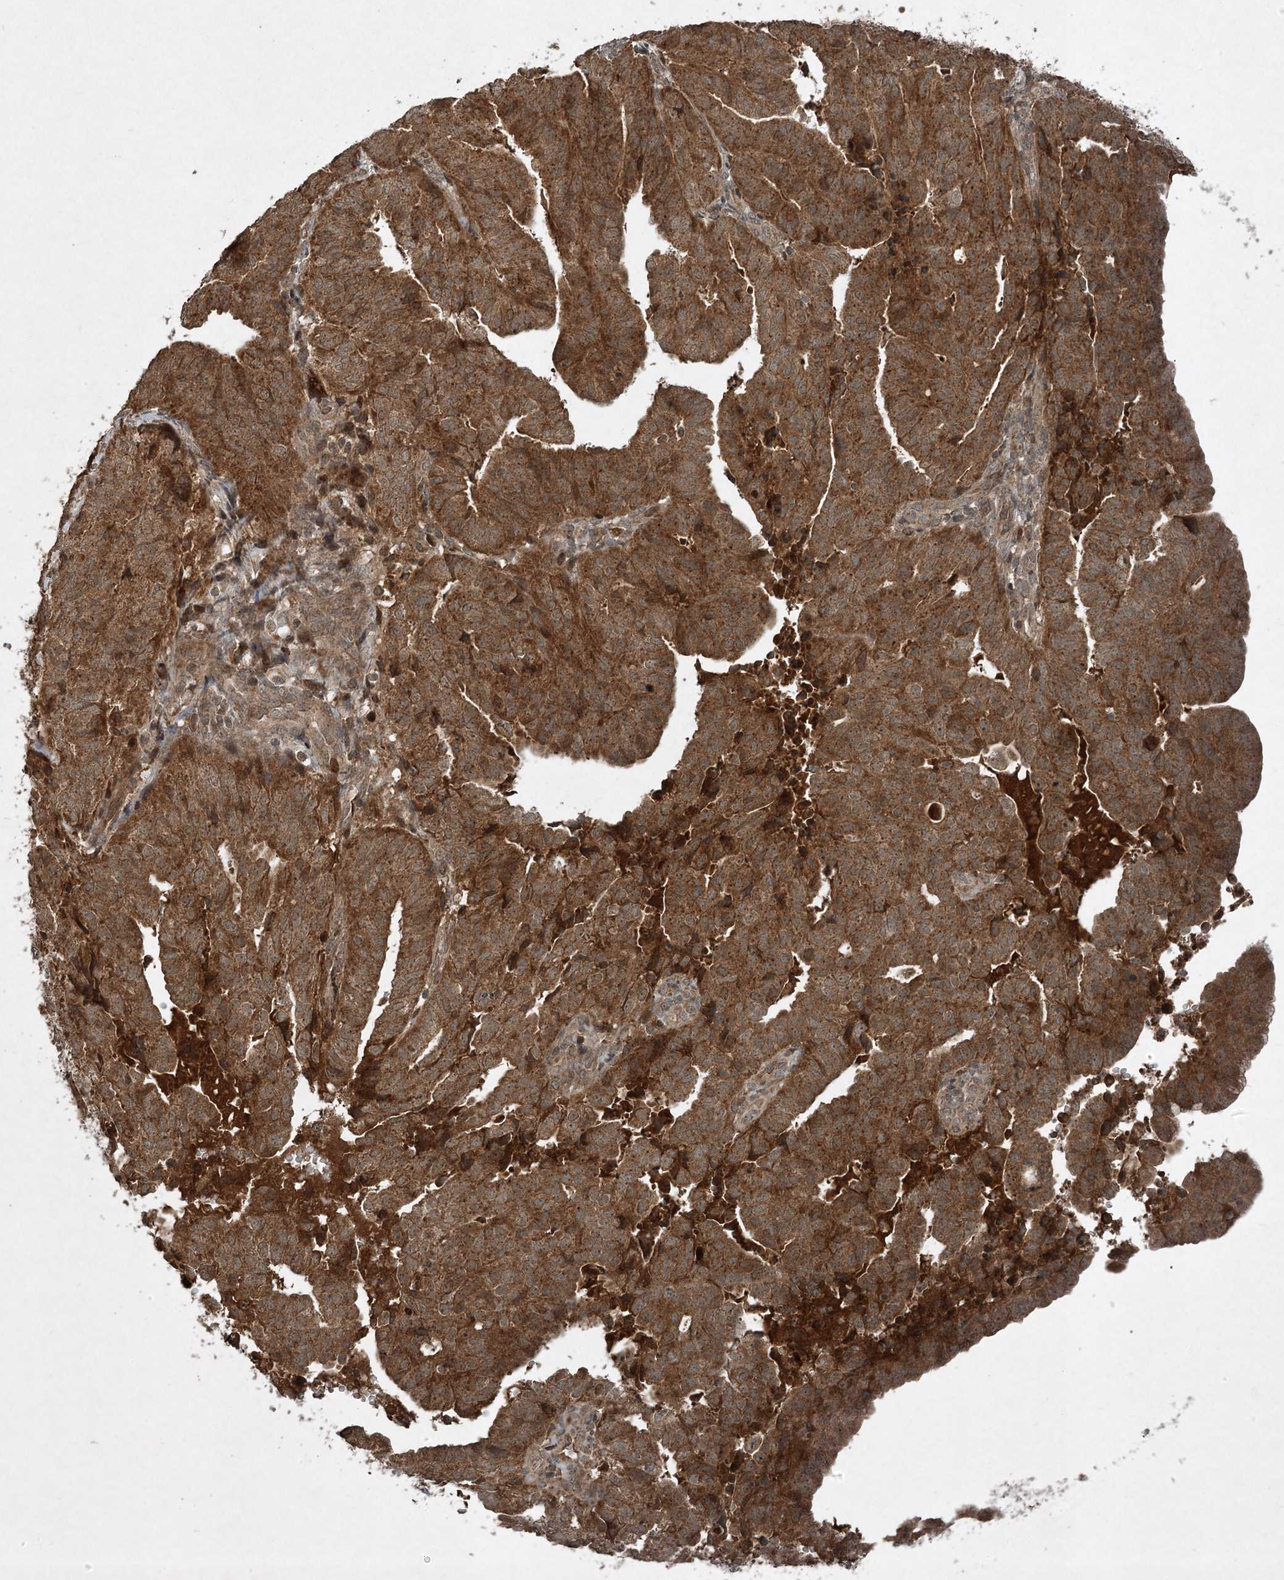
{"staining": {"intensity": "strong", "quantity": ">75%", "location": "cytoplasmic/membranous"}, "tissue": "endometrial cancer", "cell_type": "Tumor cells", "image_type": "cancer", "snomed": [{"axis": "morphology", "description": "Adenocarcinoma, NOS"}, {"axis": "topography", "description": "Uterus"}], "caption": "High-magnification brightfield microscopy of endometrial adenocarcinoma stained with DAB (brown) and counterstained with hematoxylin (blue). tumor cells exhibit strong cytoplasmic/membranous expression is identified in approximately>75% of cells. (Brightfield microscopy of DAB IHC at high magnification).", "gene": "UNC93A", "patient": {"sex": "female", "age": 77}}